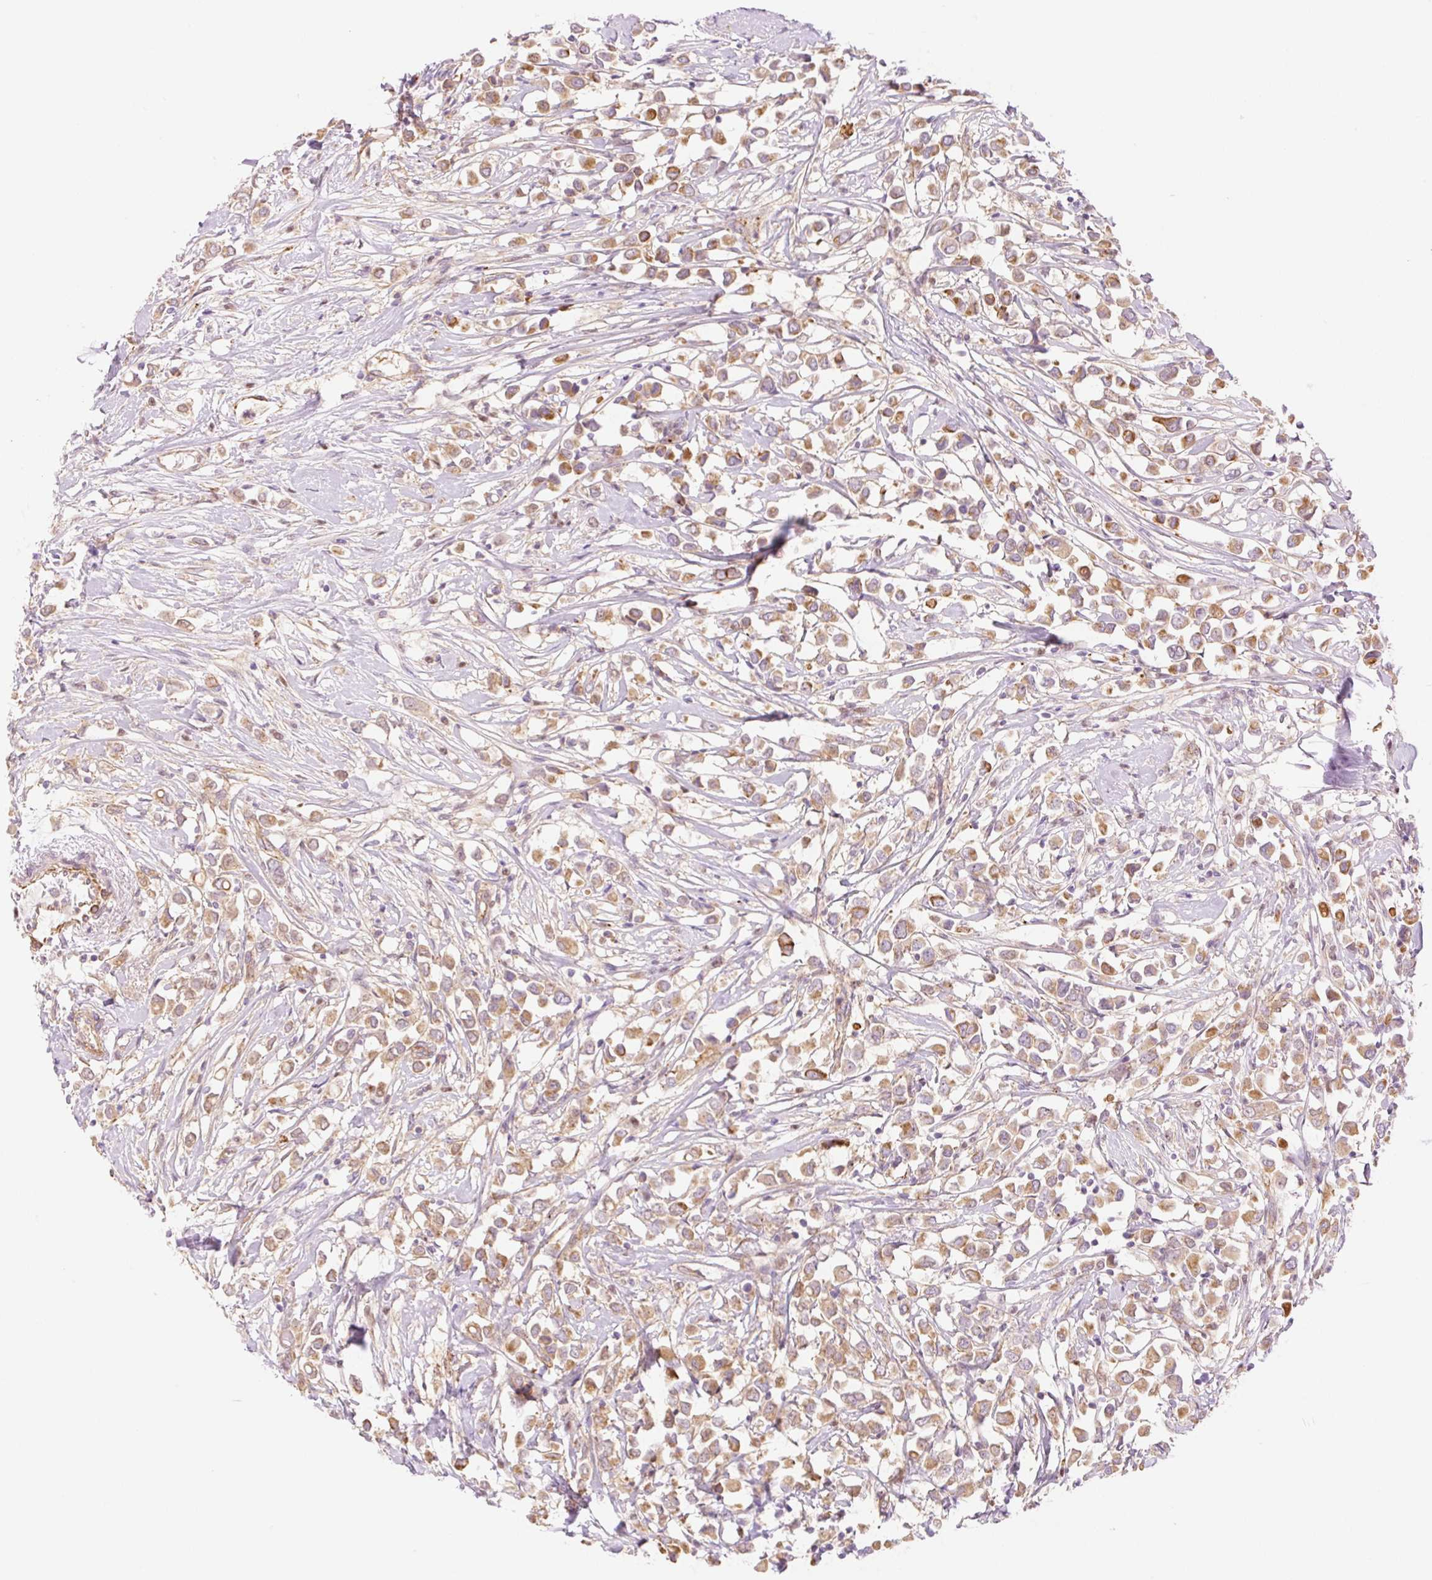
{"staining": {"intensity": "moderate", "quantity": ">75%", "location": "cytoplasmic/membranous"}, "tissue": "breast cancer", "cell_type": "Tumor cells", "image_type": "cancer", "snomed": [{"axis": "morphology", "description": "Duct carcinoma"}, {"axis": "topography", "description": "Breast"}], "caption": "Immunohistochemistry (IHC) (DAB) staining of human breast invasive ductal carcinoma exhibits moderate cytoplasmic/membranous protein expression in about >75% of tumor cells. The protein is shown in brown color, while the nuclei are stained blue.", "gene": "NLRP5", "patient": {"sex": "female", "age": 61}}